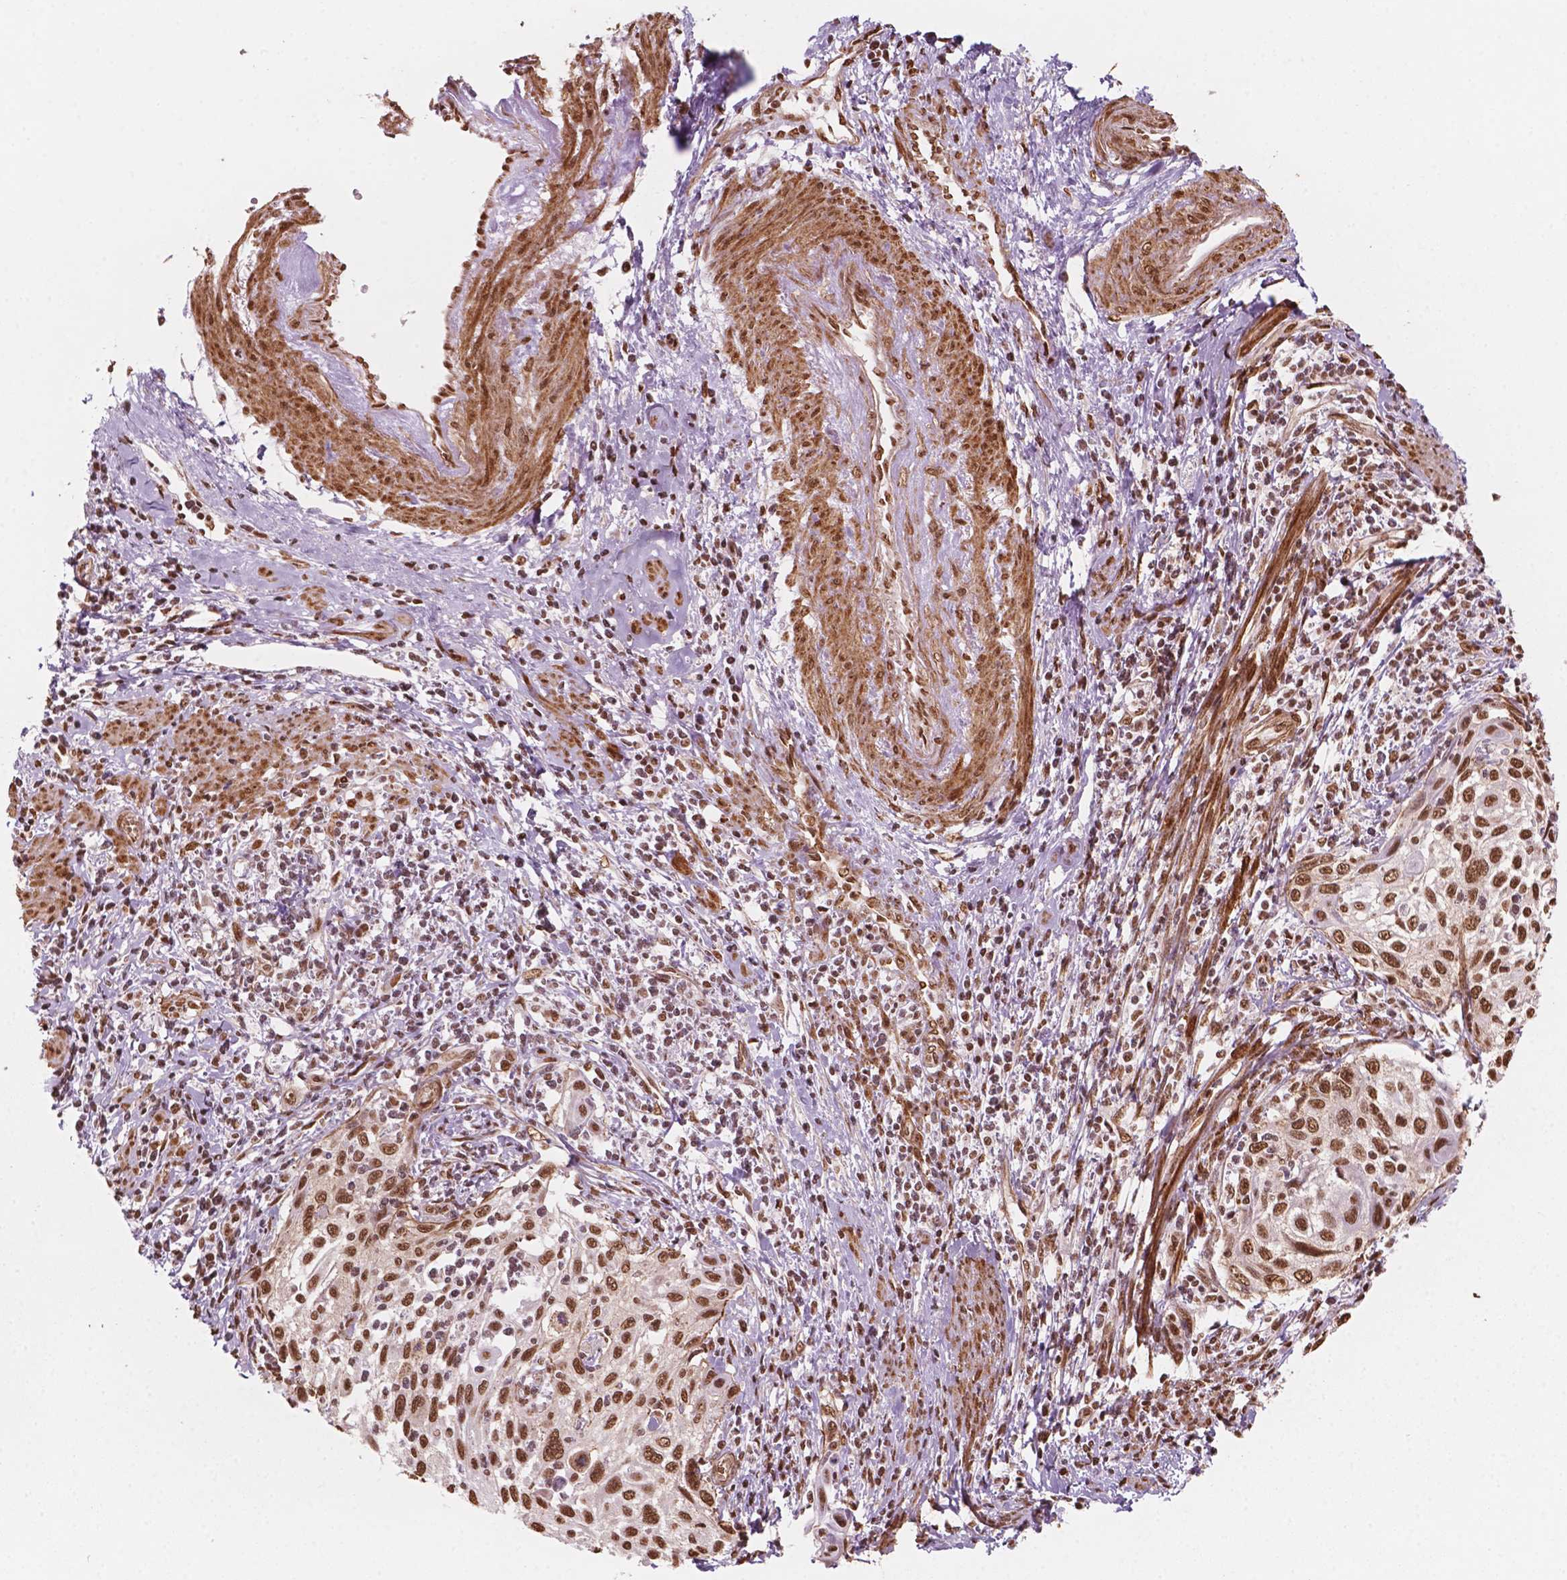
{"staining": {"intensity": "moderate", "quantity": ">75%", "location": "nuclear"}, "tissue": "cervical cancer", "cell_type": "Tumor cells", "image_type": "cancer", "snomed": [{"axis": "morphology", "description": "Squamous cell carcinoma, NOS"}, {"axis": "topography", "description": "Cervix"}], "caption": "Human cervical cancer (squamous cell carcinoma) stained with a brown dye shows moderate nuclear positive staining in approximately >75% of tumor cells.", "gene": "GTF3C5", "patient": {"sex": "female", "age": 70}}